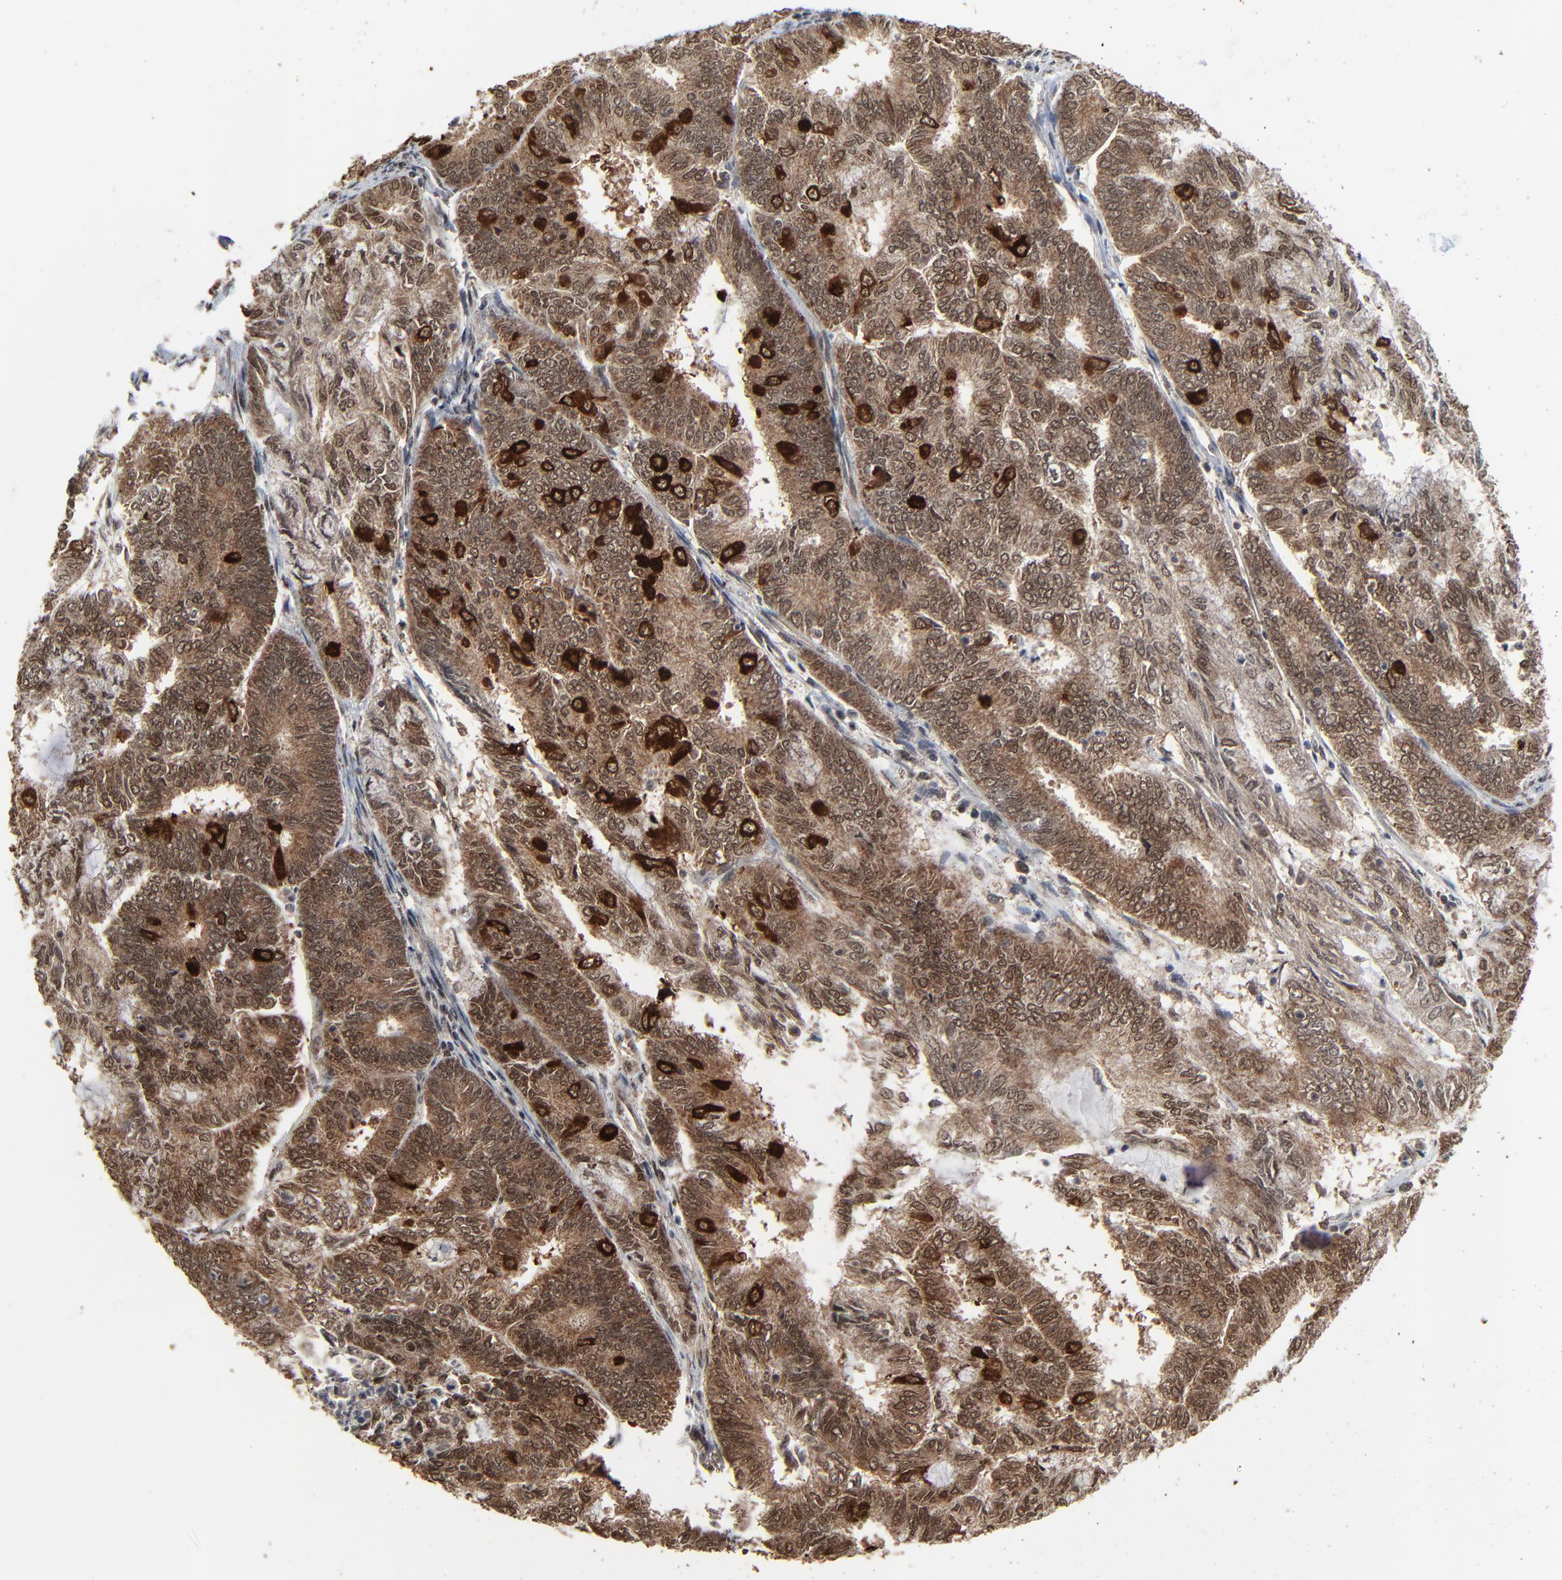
{"staining": {"intensity": "strong", "quantity": ">75%", "location": "cytoplasmic/membranous,nuclear"}, "tissue": "endometrial cancer", "cell_type": "Tumor cells", "image_type": "cancer", "snomed": [{"axis": "morphology", "description": "Adenocarcinoma, NOS"}, {"axis": "topography", "description": "Endometrium"}], "caption": "About >75% of tumor cells in endometrial cancer (adenocarcinoma) demonstrate strong cytoplasmic/membranous and nuclear protein positivity as visualized by brown immunohistochemical staining.", "gene": "RHOJ", "patient": {"sex": "female", "age": 59}}